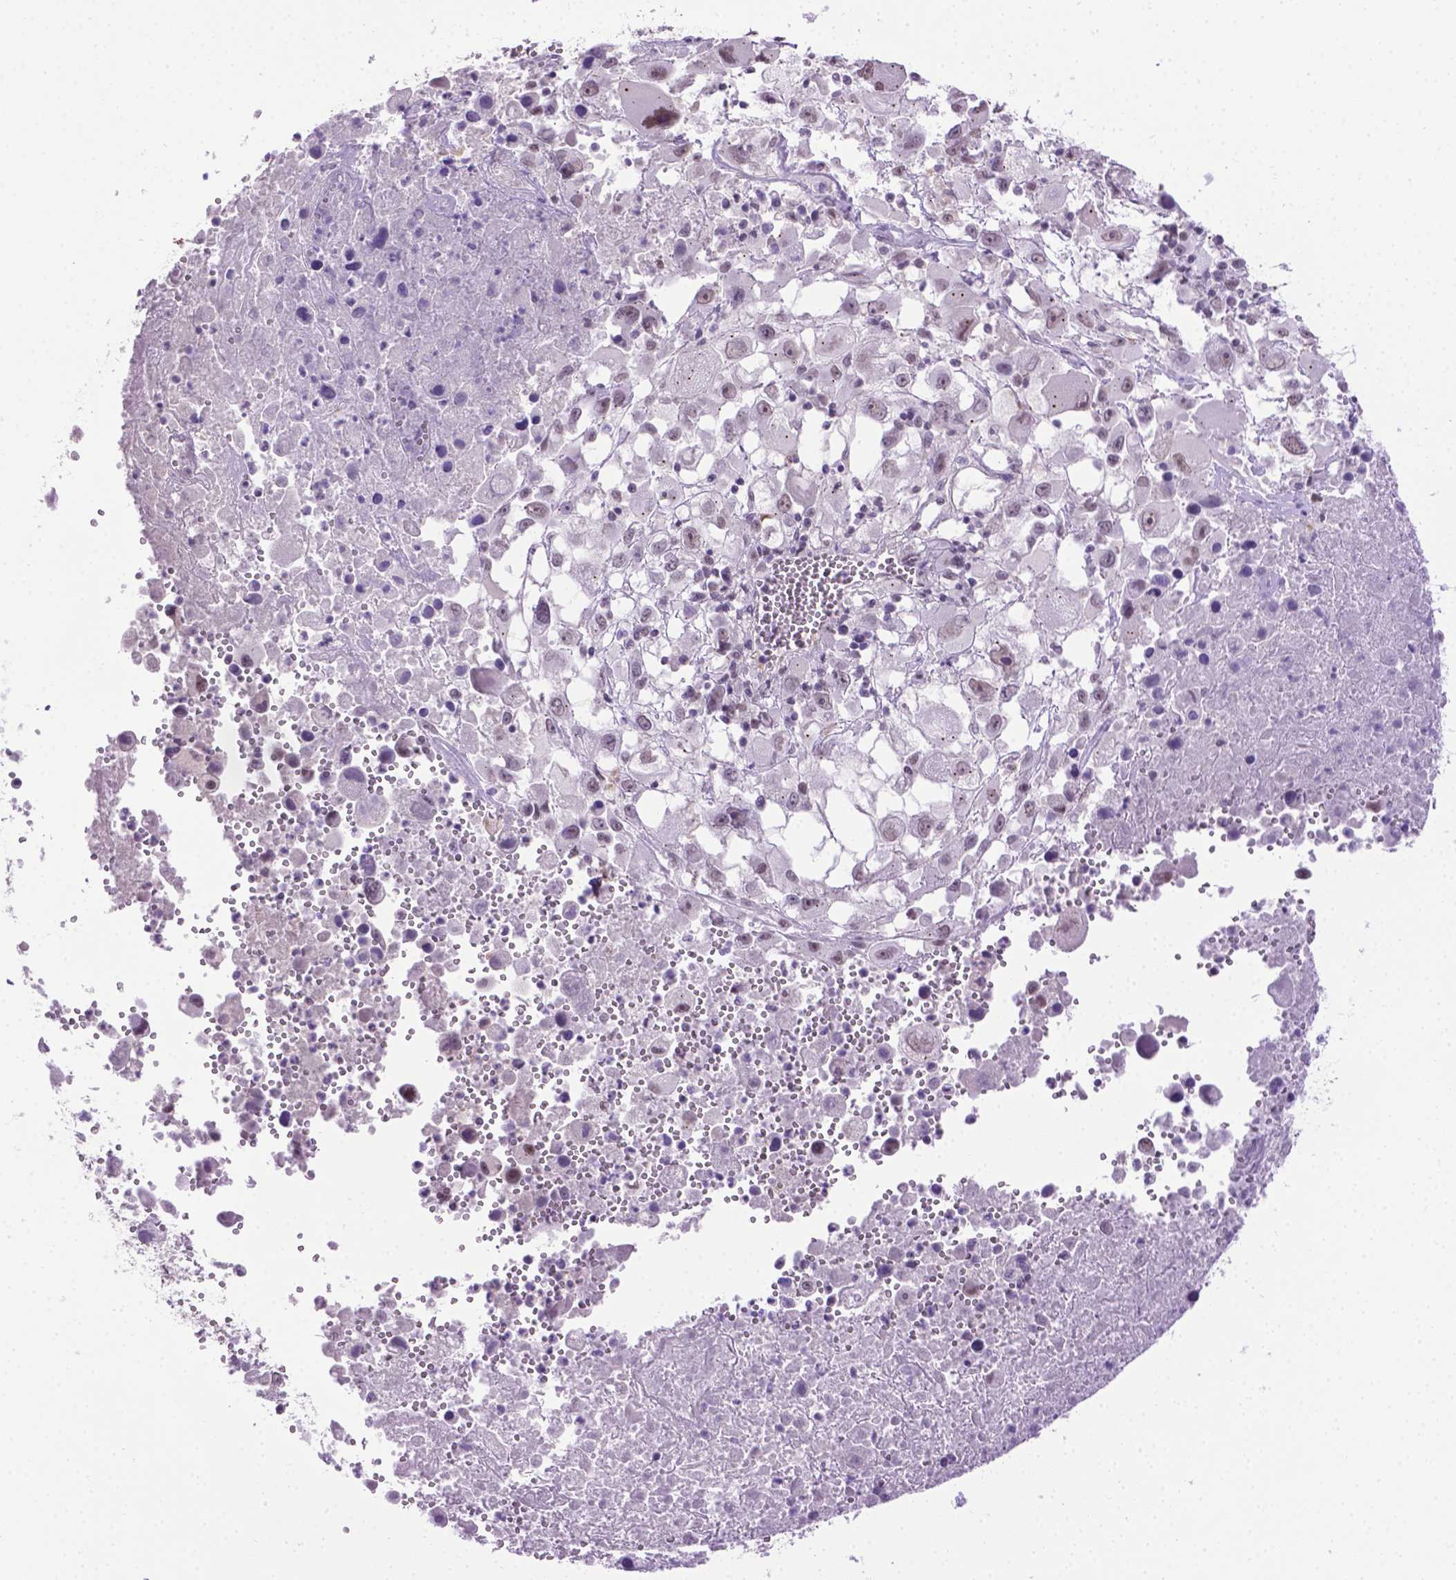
{"staining": {"intensity": "weak", "quantity": "25%-75%", "location": "nuclear"}, "tissue": "melanoma", "cell_type": "Tumor cells", "image_type": "cancer", "snomed": [{"axis": "morphology", "description": "Malignant melanoma, Metastatic site"}, {"axis": "topography", "description": "Soft tissue"}], "caption": "Tumor cells show weak nuclear expression in approximately 25%-75% of cells in melanoma. (DAB IHC, brown staining for protein, blue staining for nuclei).", "gene": "ABI2", "patient": {"sex": "male", "age": 50}}